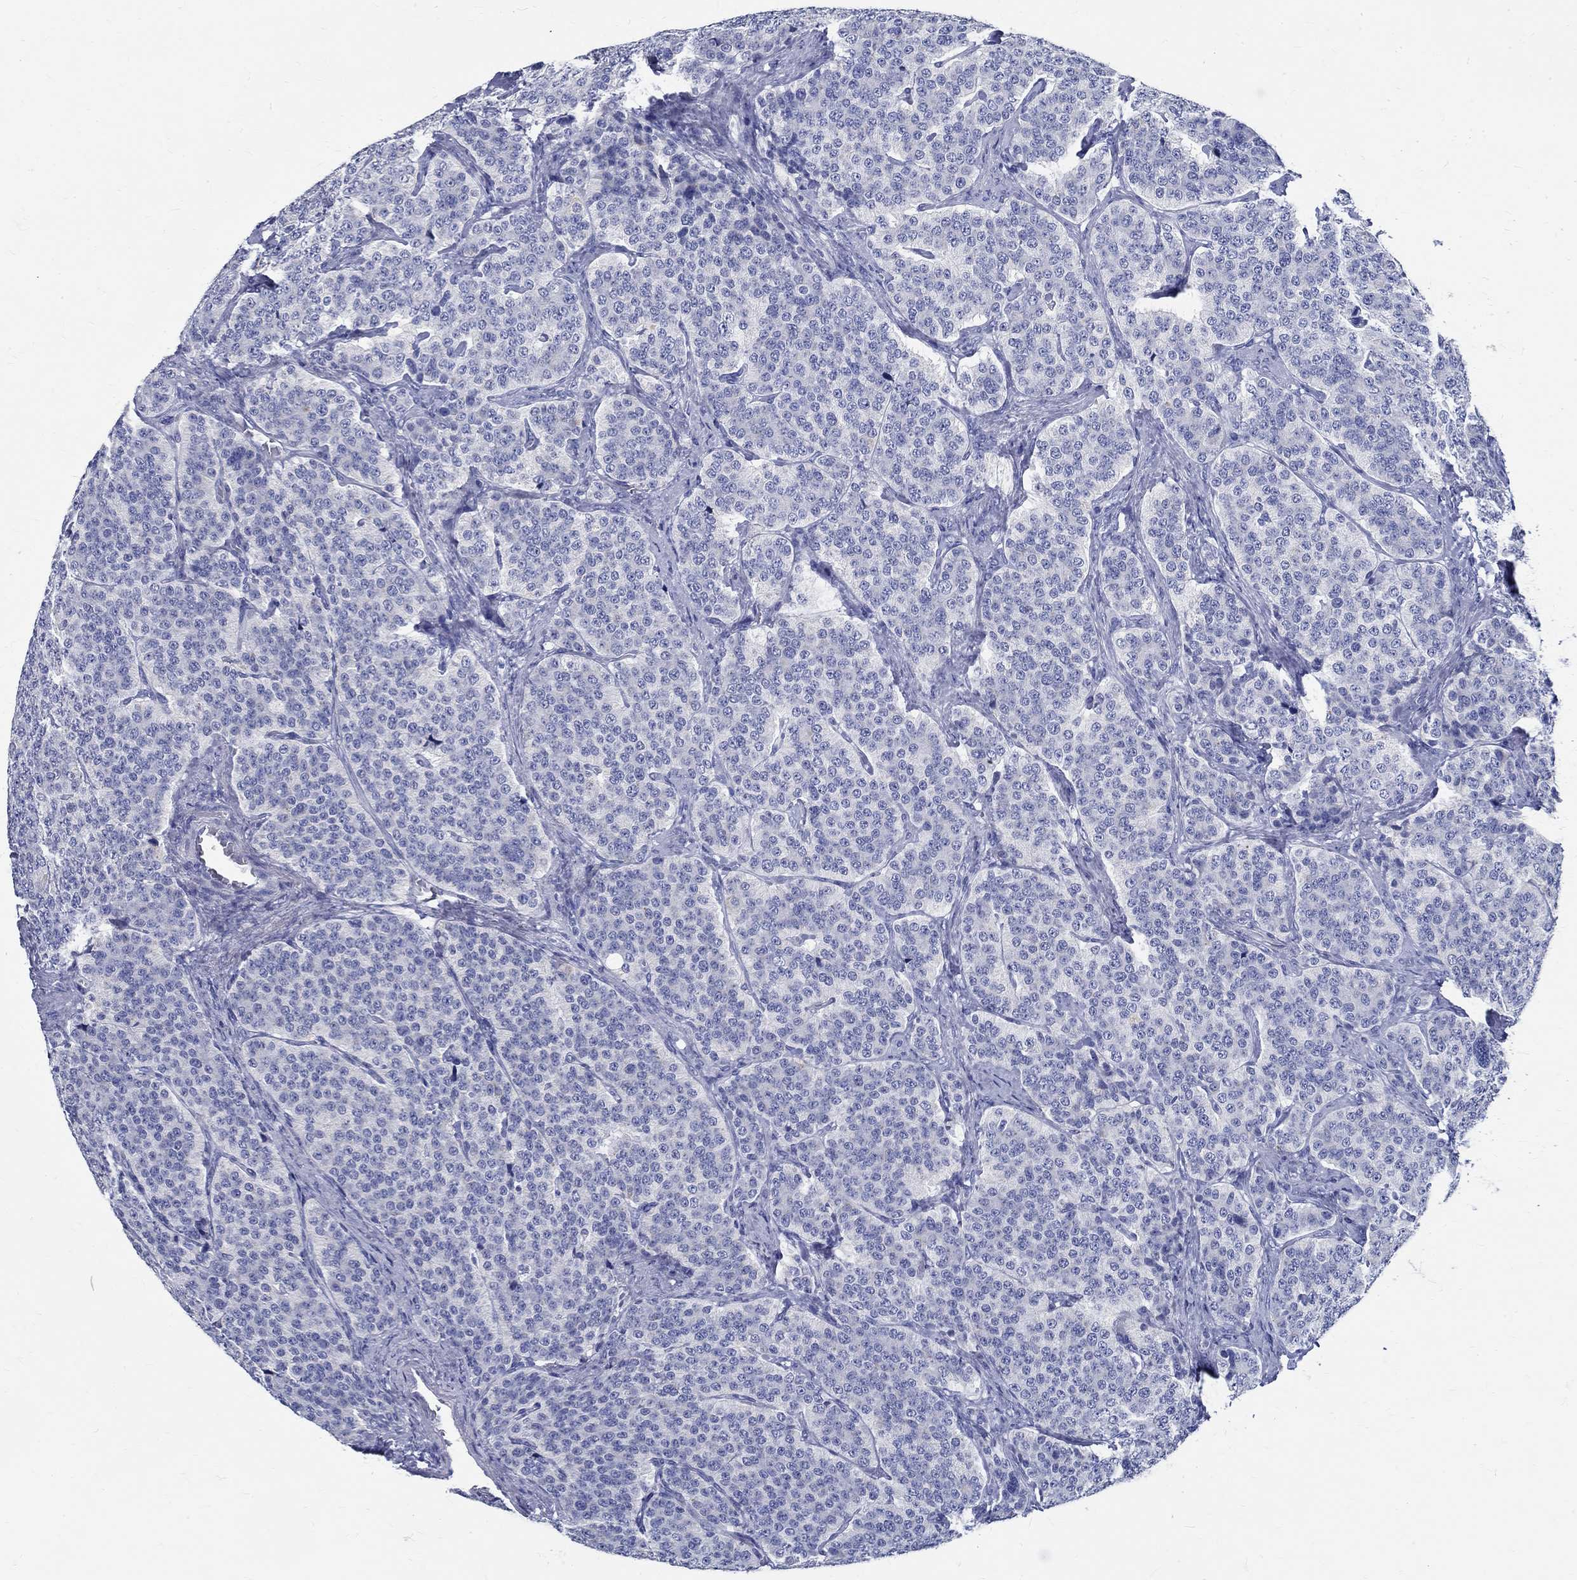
{"staining": {"intensity": "negative", "quantity": "none", "location": "none"}, "tissue": "carcinoid", "cell_type": "Tumor cells", "image_type": "cancer", "snomed": [{"axis": "morphology", "description": "Carcinoid, malignant, NOS"}, {"axis": "topography", "description": "Small intestine"}], "caption": "Immunohistochemical staining of human carcinoid demonstrates no significant expression in tumor cells.", "gene": "TSPAN16", "patient": {"sex": "female", "age": 58}}